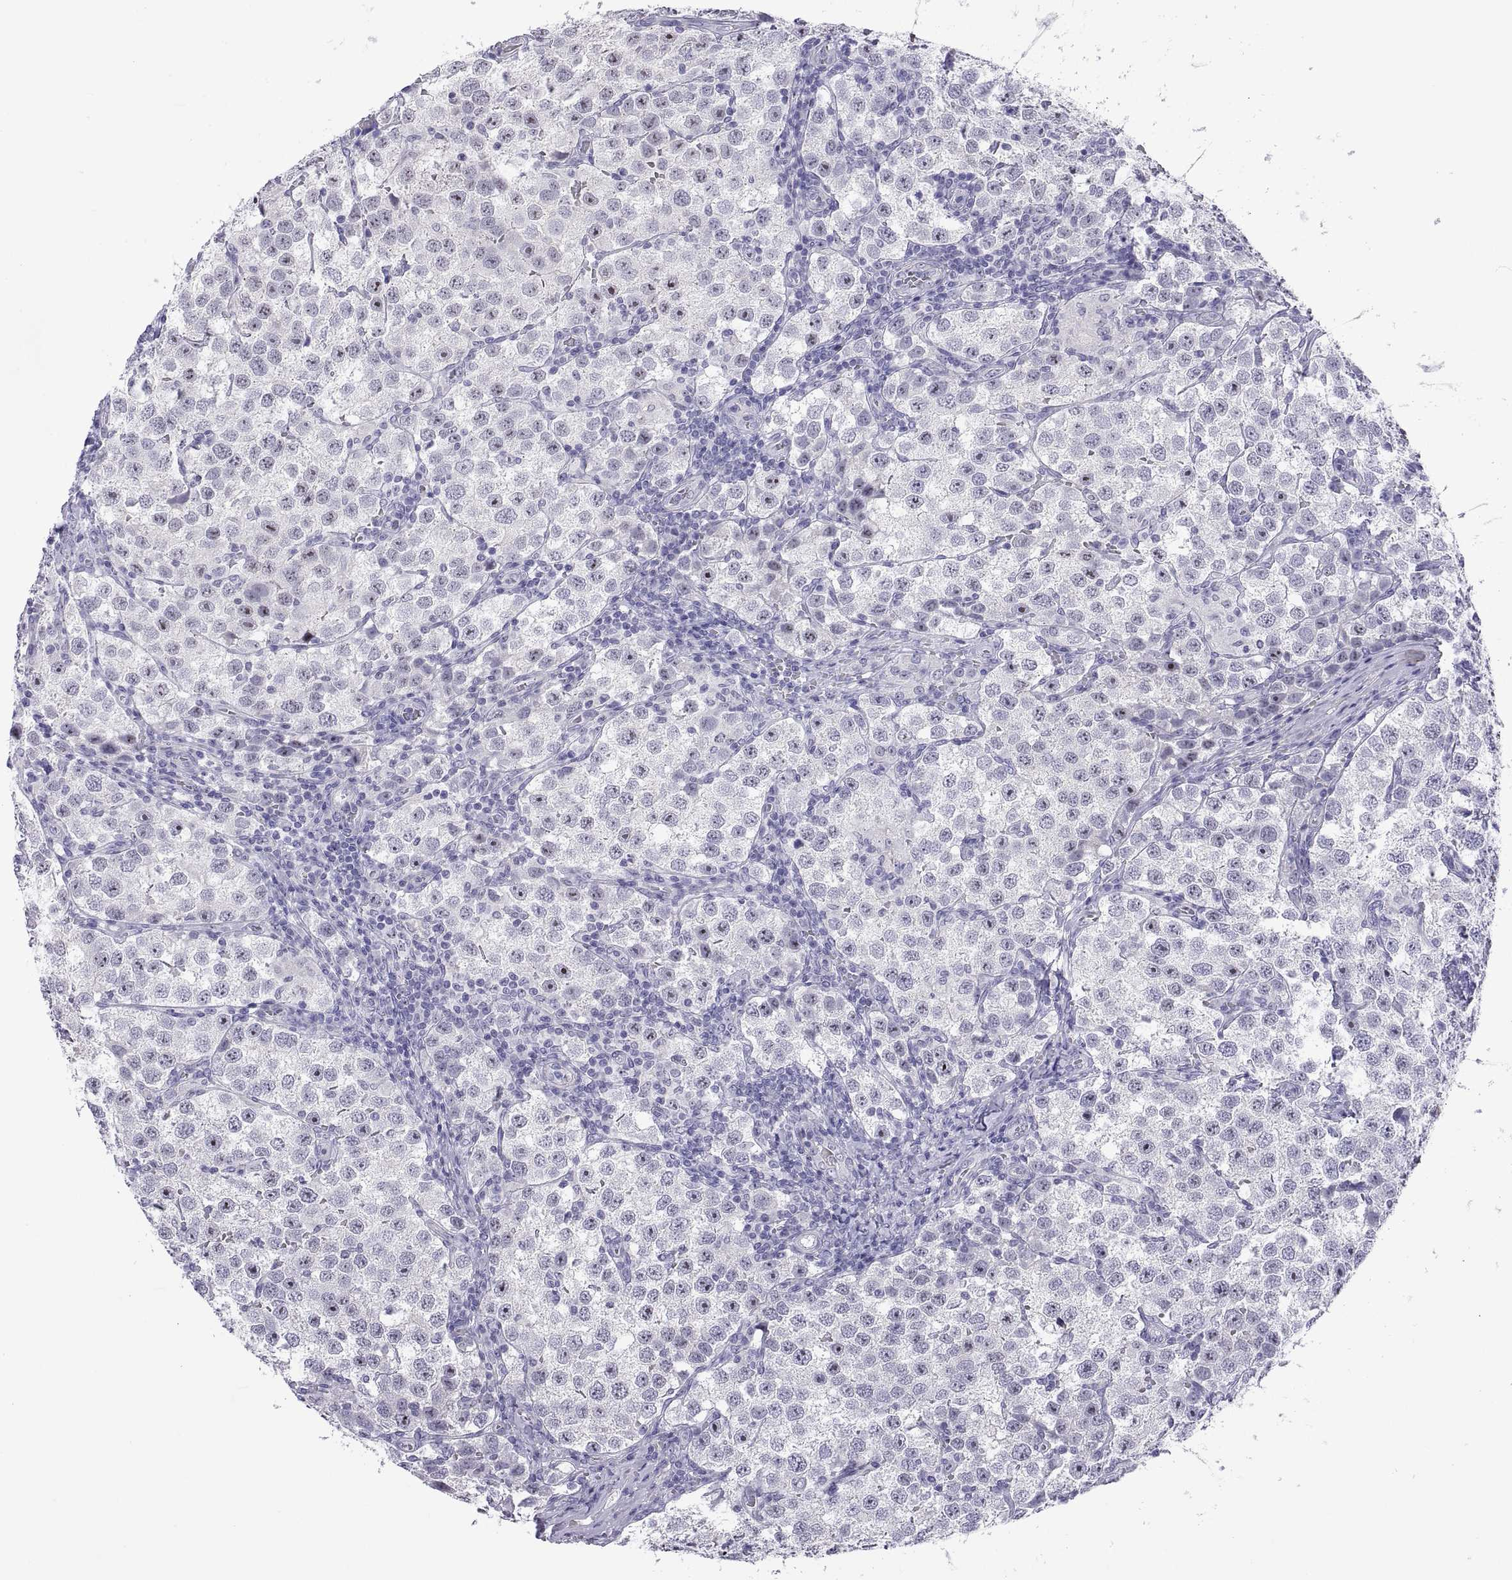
{"staining": {"intensity": "negative", "quantity": "none", "location": "none"}, "tissue": "testis cancer", "cell_type": "Tumor cells", "image_type": "cancer", "snomed": [{"axis": "morphology", "description": "Seminoma, NOS"}, {"axis": "topography", "description": "Testis"}], "caption": "High power microscopy micrograph of an IHC image of seminoma (testis), revealing no significant expression in tumor cells.", "gene": "VSX2", "patient": {"sex": "male", "age": 37}}